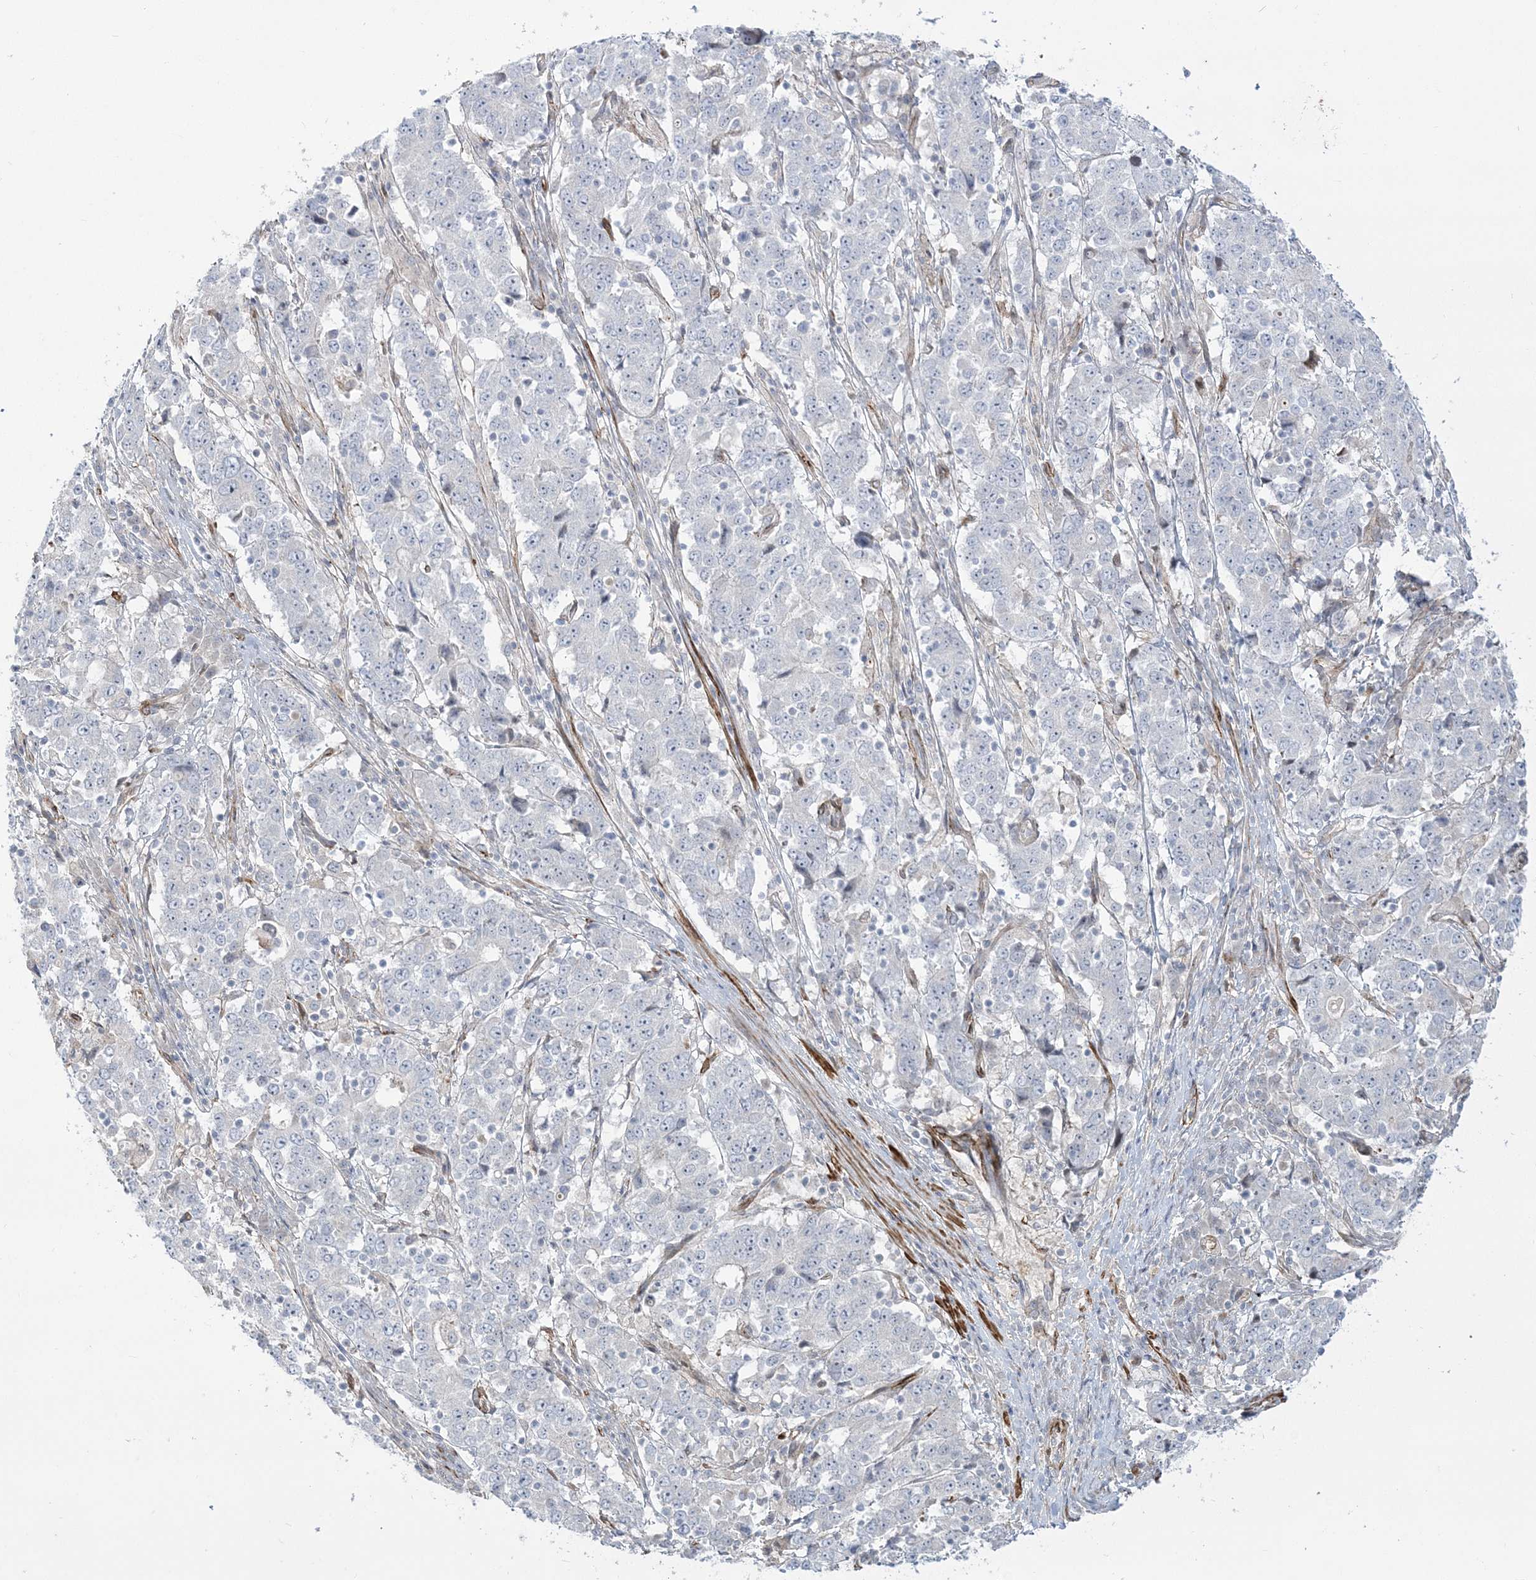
{"staining": {"intensity": "negative", "quantity": "none", "location": "none"}, "tissue": "stomach cancer", "cell_type": "Tumor cells", "image_type": "cancer", "snomed": [{"axis": "morphology", "description": "Adenocarcinoma, NOS"}, {"axis": "topography", "description": "Stomach"}], "caption": "Tumor cells are negative for protein expression in human stomach adenocarcinoma.", "gene": "NUDT9", "patient": {"sex": "male", "age": 59}}